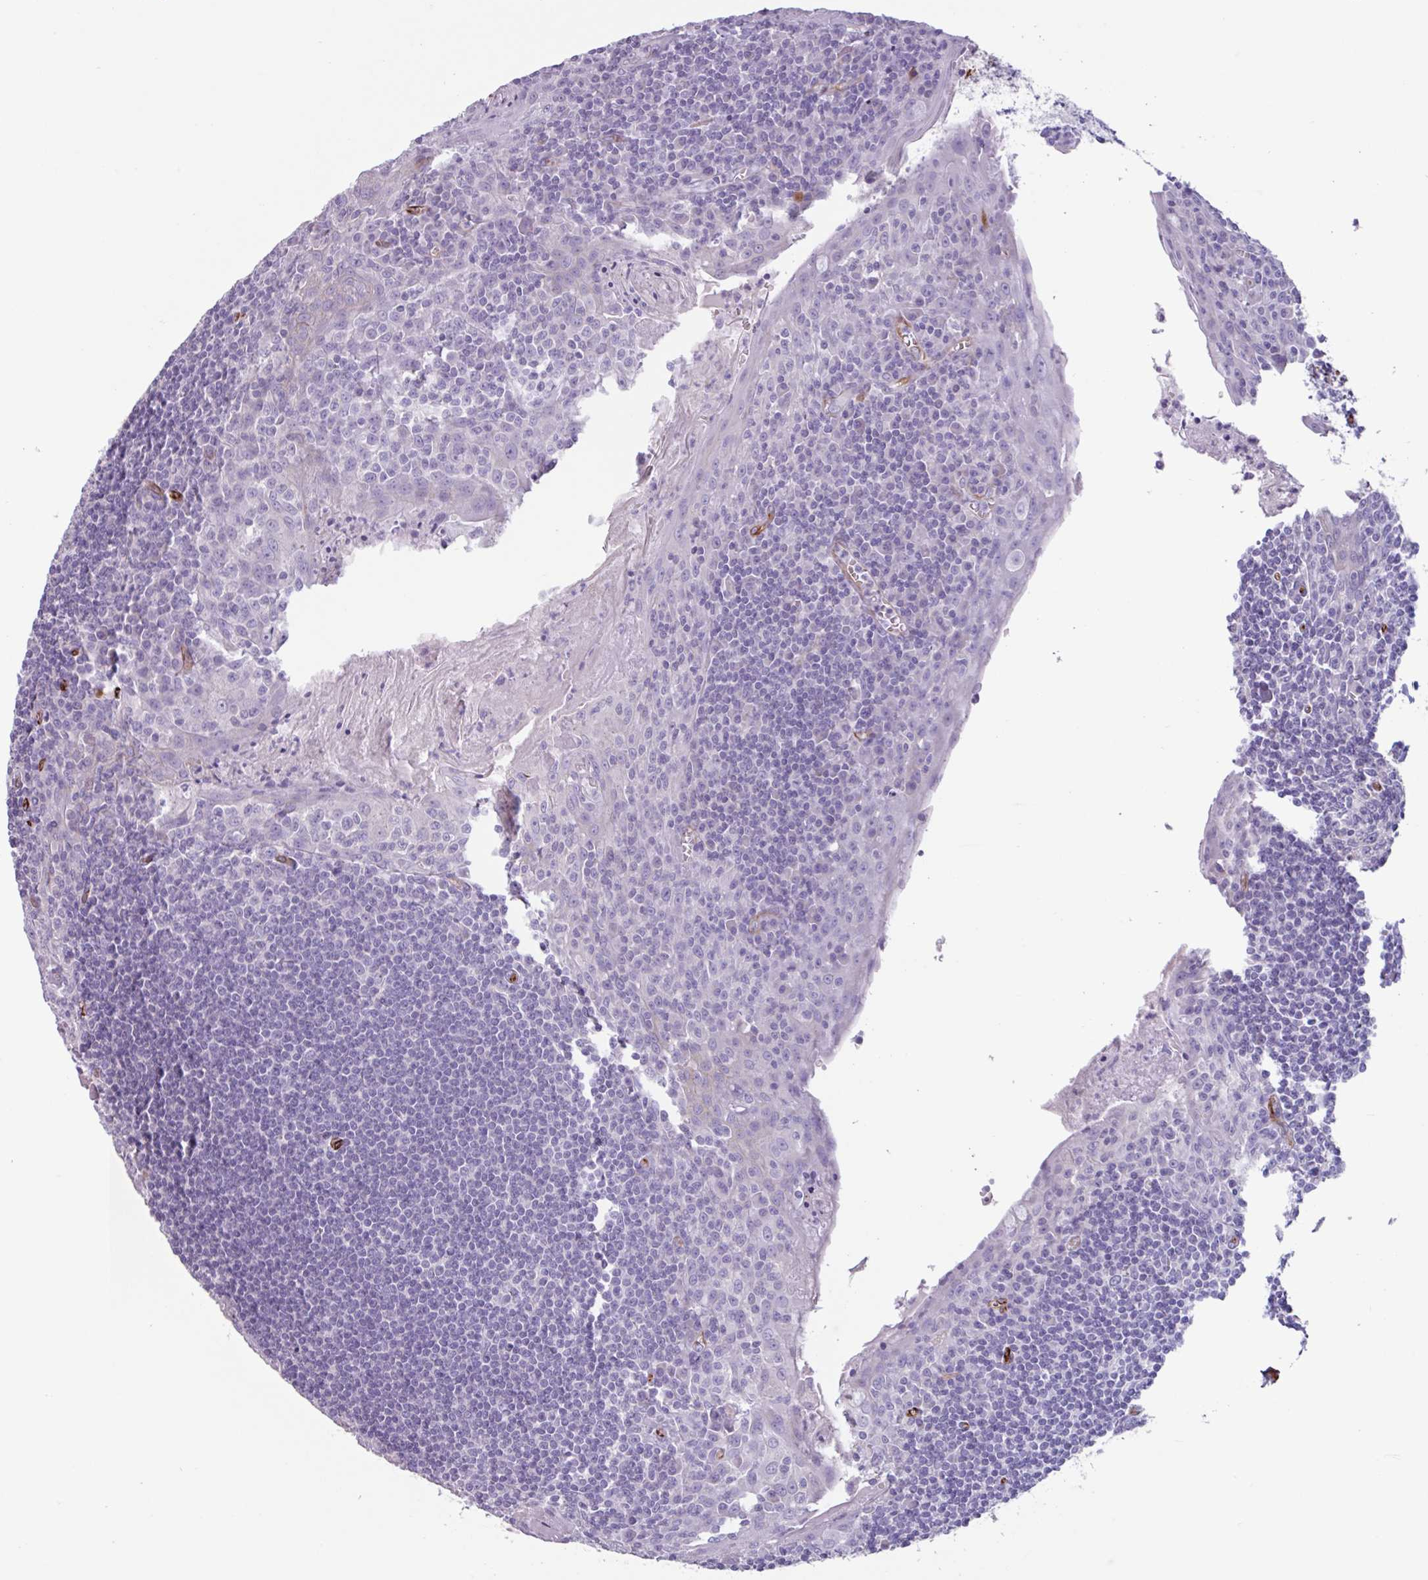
{"staining": {"intensity": "negative", "quantity": "none", "location": "none"}, "tissue": "tonsil", "cell_type": "Germinal center cells", "image_type": "normal", "snomed": [{"axis": "morphology", "description": "Normal tissue, NOS"}, {"axis": "topography", "description": "Tonsil"}], "caption": "Tonsil stained for a protein using IHC shows no staining germinal center cells.", "gene": "BTD", "patient": {"sex": "male", "age": 27}}